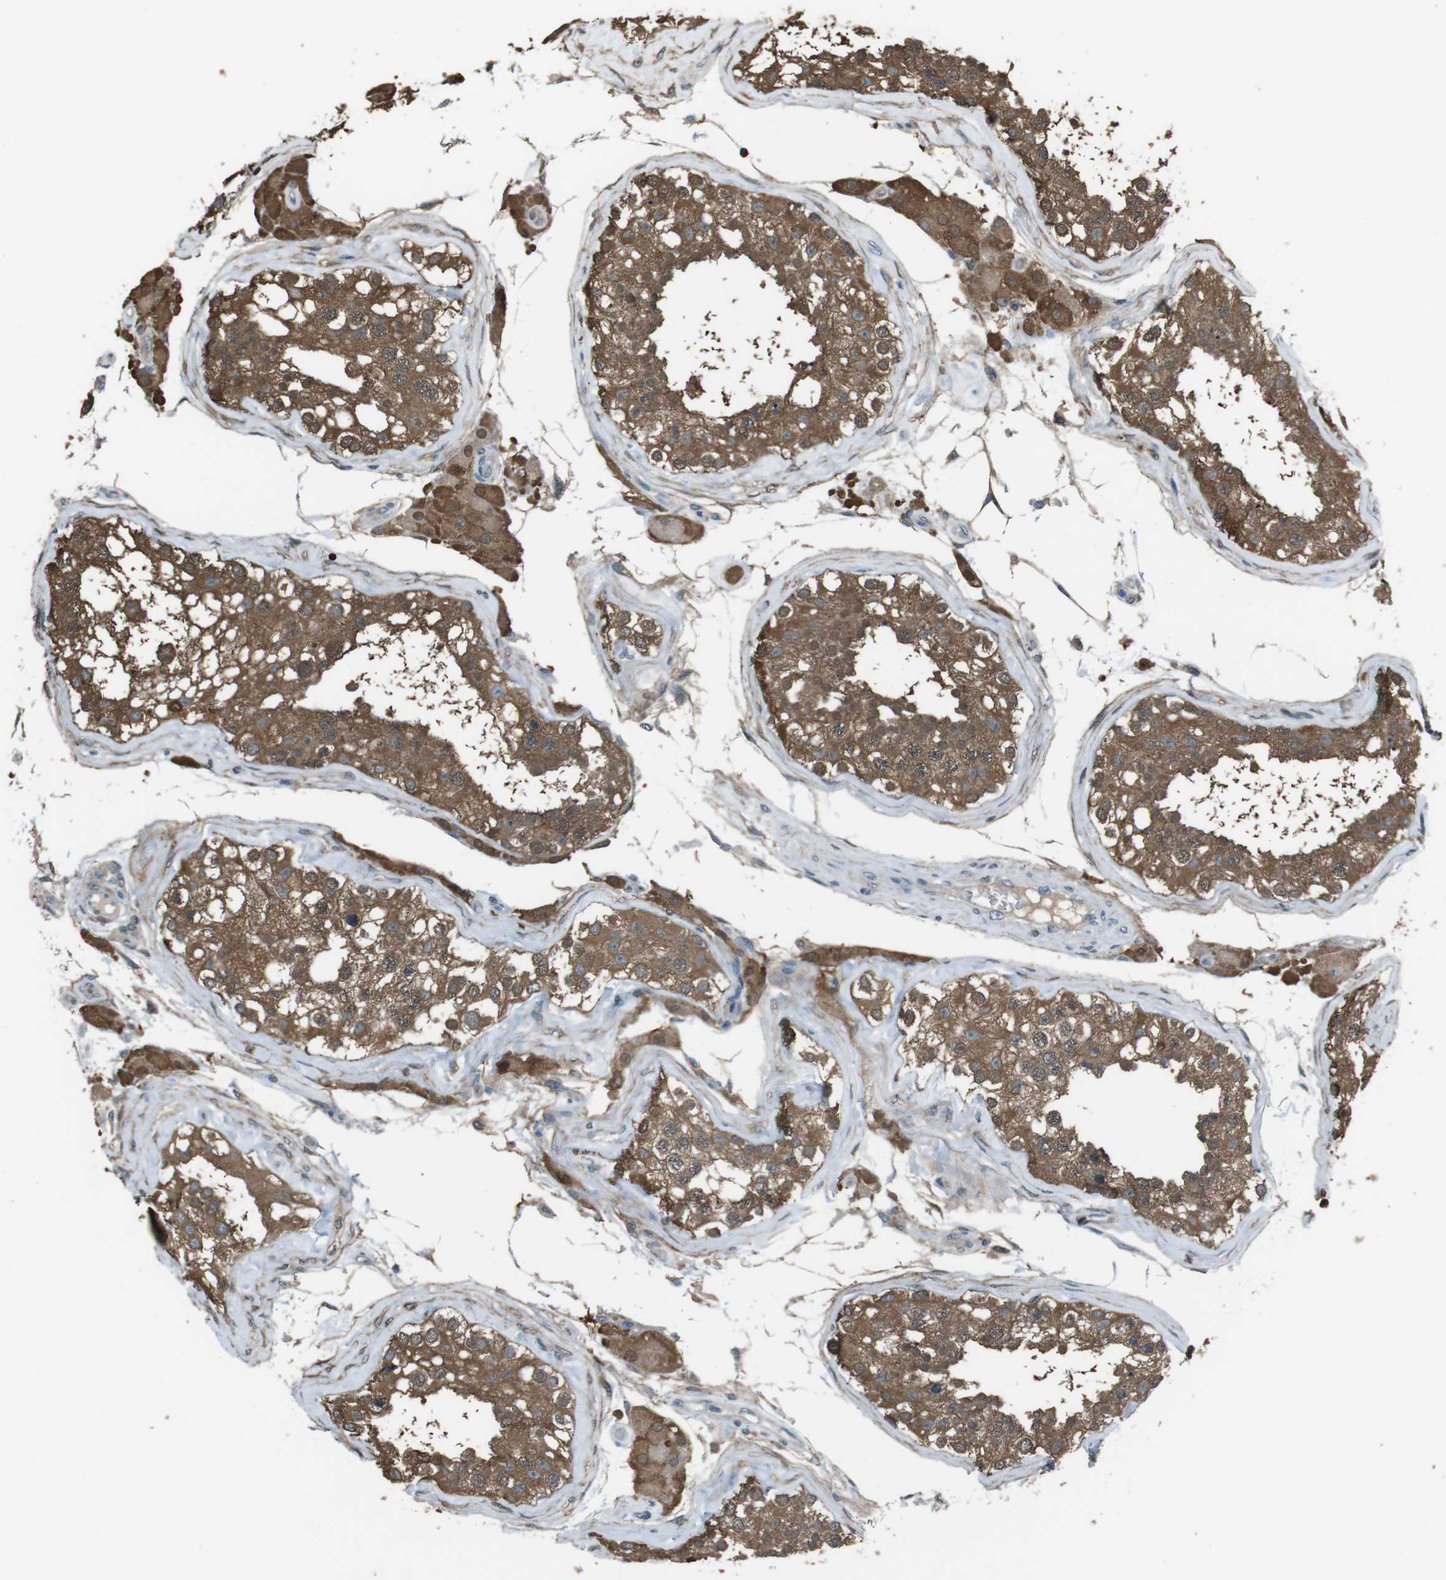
{"staining": {"intensity": "moderate", "quantity": ">75%", "location": "cytoplasmic/membranous,nuclear"}, "tissue": "testis", "cell_type": "Cells in seminiferous ducts", "image_type": "normal", "snomed": [{"axis": "morphology", "description": "Normal tissue, NOS"}, {"axis": "topography", "description": "Testis"}], "caption": "Brown immunohistochemical staining in unremarkable human testis reveals moderate cytoplasmic/membranous,nuclear positivity in approximately >75% of cells in seminiferous ducts.", "gene": "TWSG1", "patient": {"sex": "male", "age": 68}}